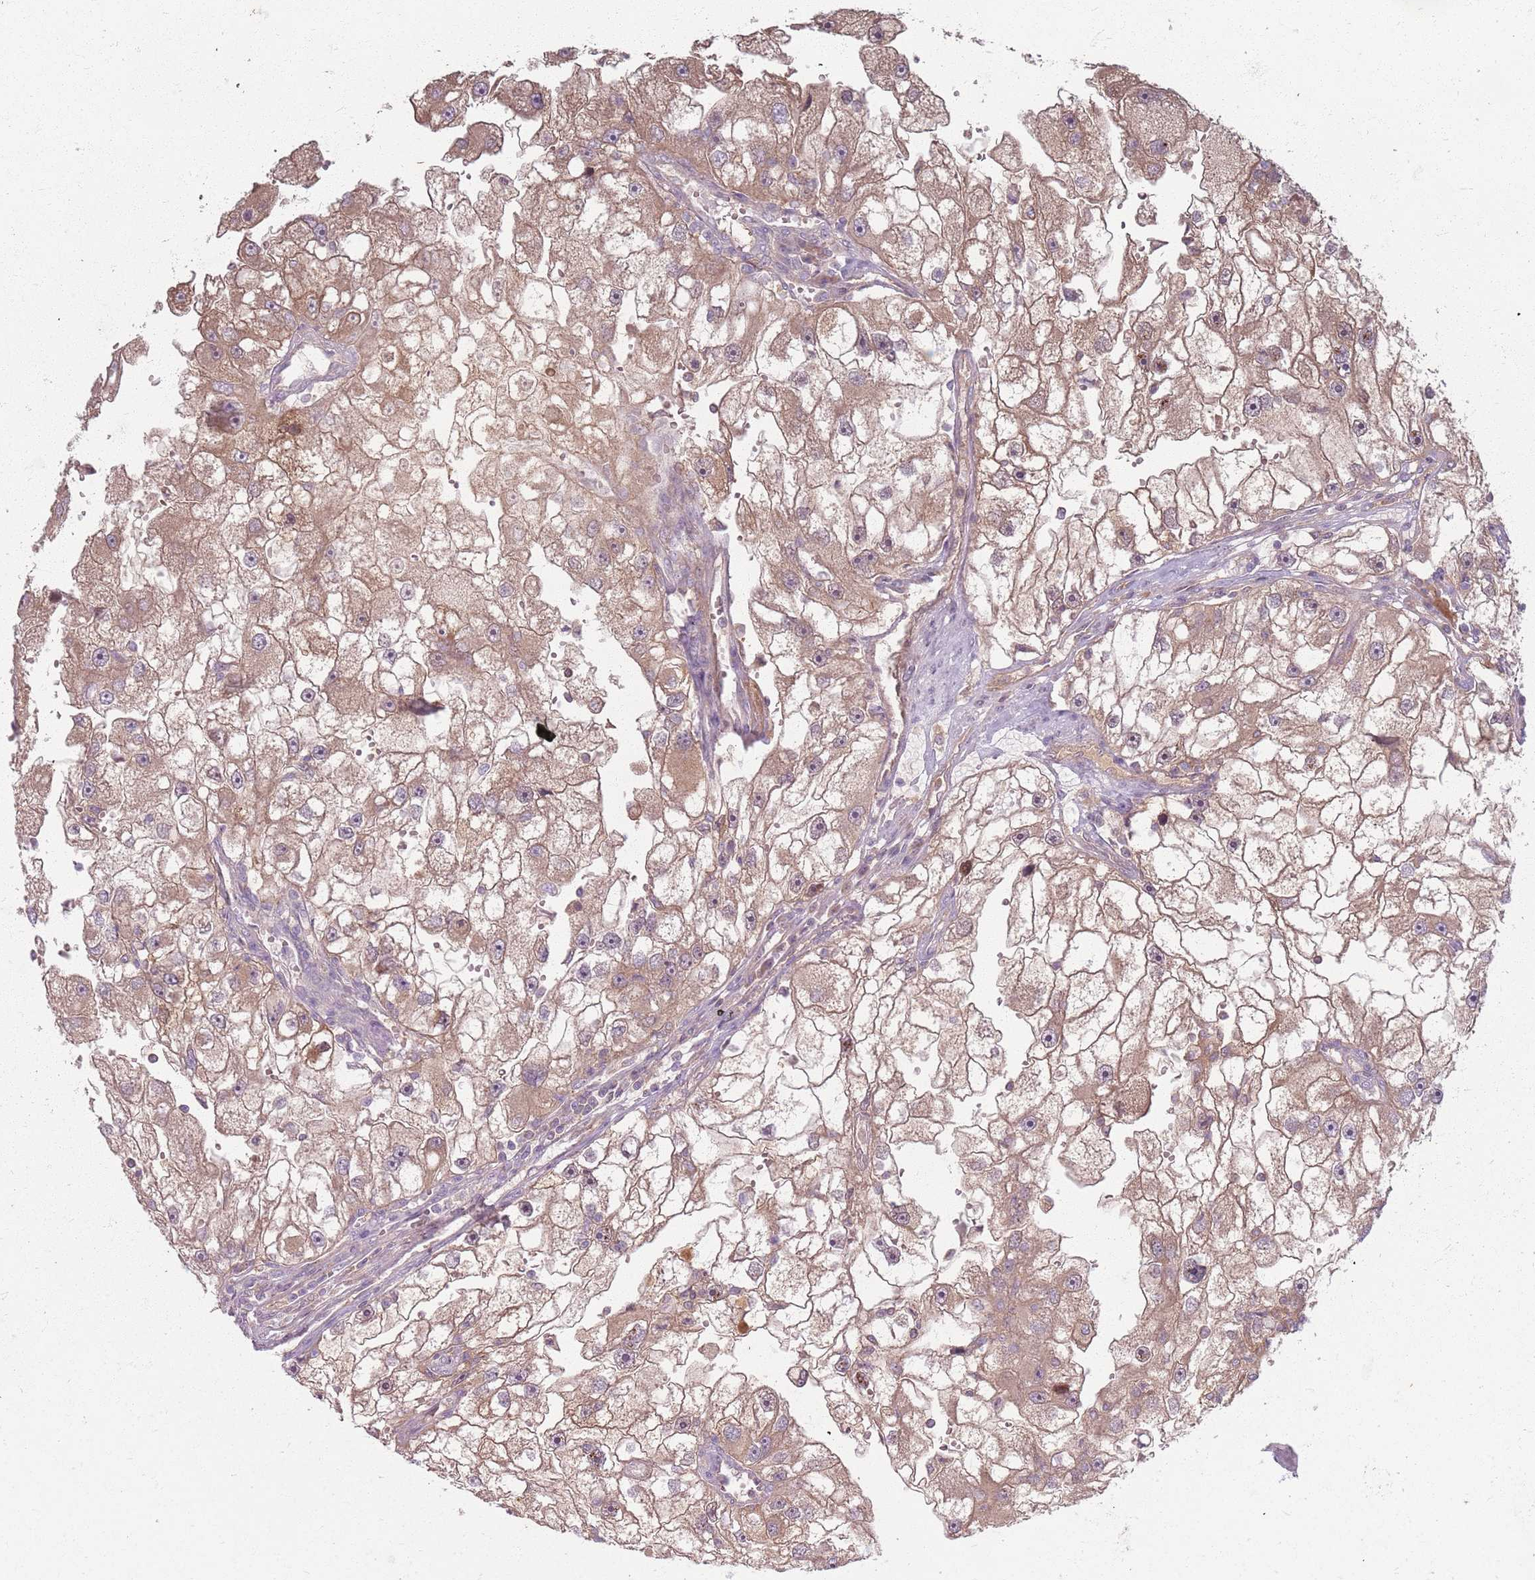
{"staining": {"intensity": "moderate", "quantity": ">75%", "location": "cytoplasmic/membranous"}, "tissue": "renal cancer", "cell_type": "Tumor cells", "image_type": "cancer", "snomed": [{"axis": "morphology", "description": "Adenocarcinoma, NOS"}, {"axis": "topography", "description": "Kidney"}], "caption": "Adenocarcinoma (renal) stained with IHC shows moderate cytoplasmic/membranous staining in approximately >75% of tumor cells. Immunohistochemistry stains the protein in brown and the nuclei are stained blue.", "gene": "ZDHHC2", "patient": {"sex": "male", "age": 63}}